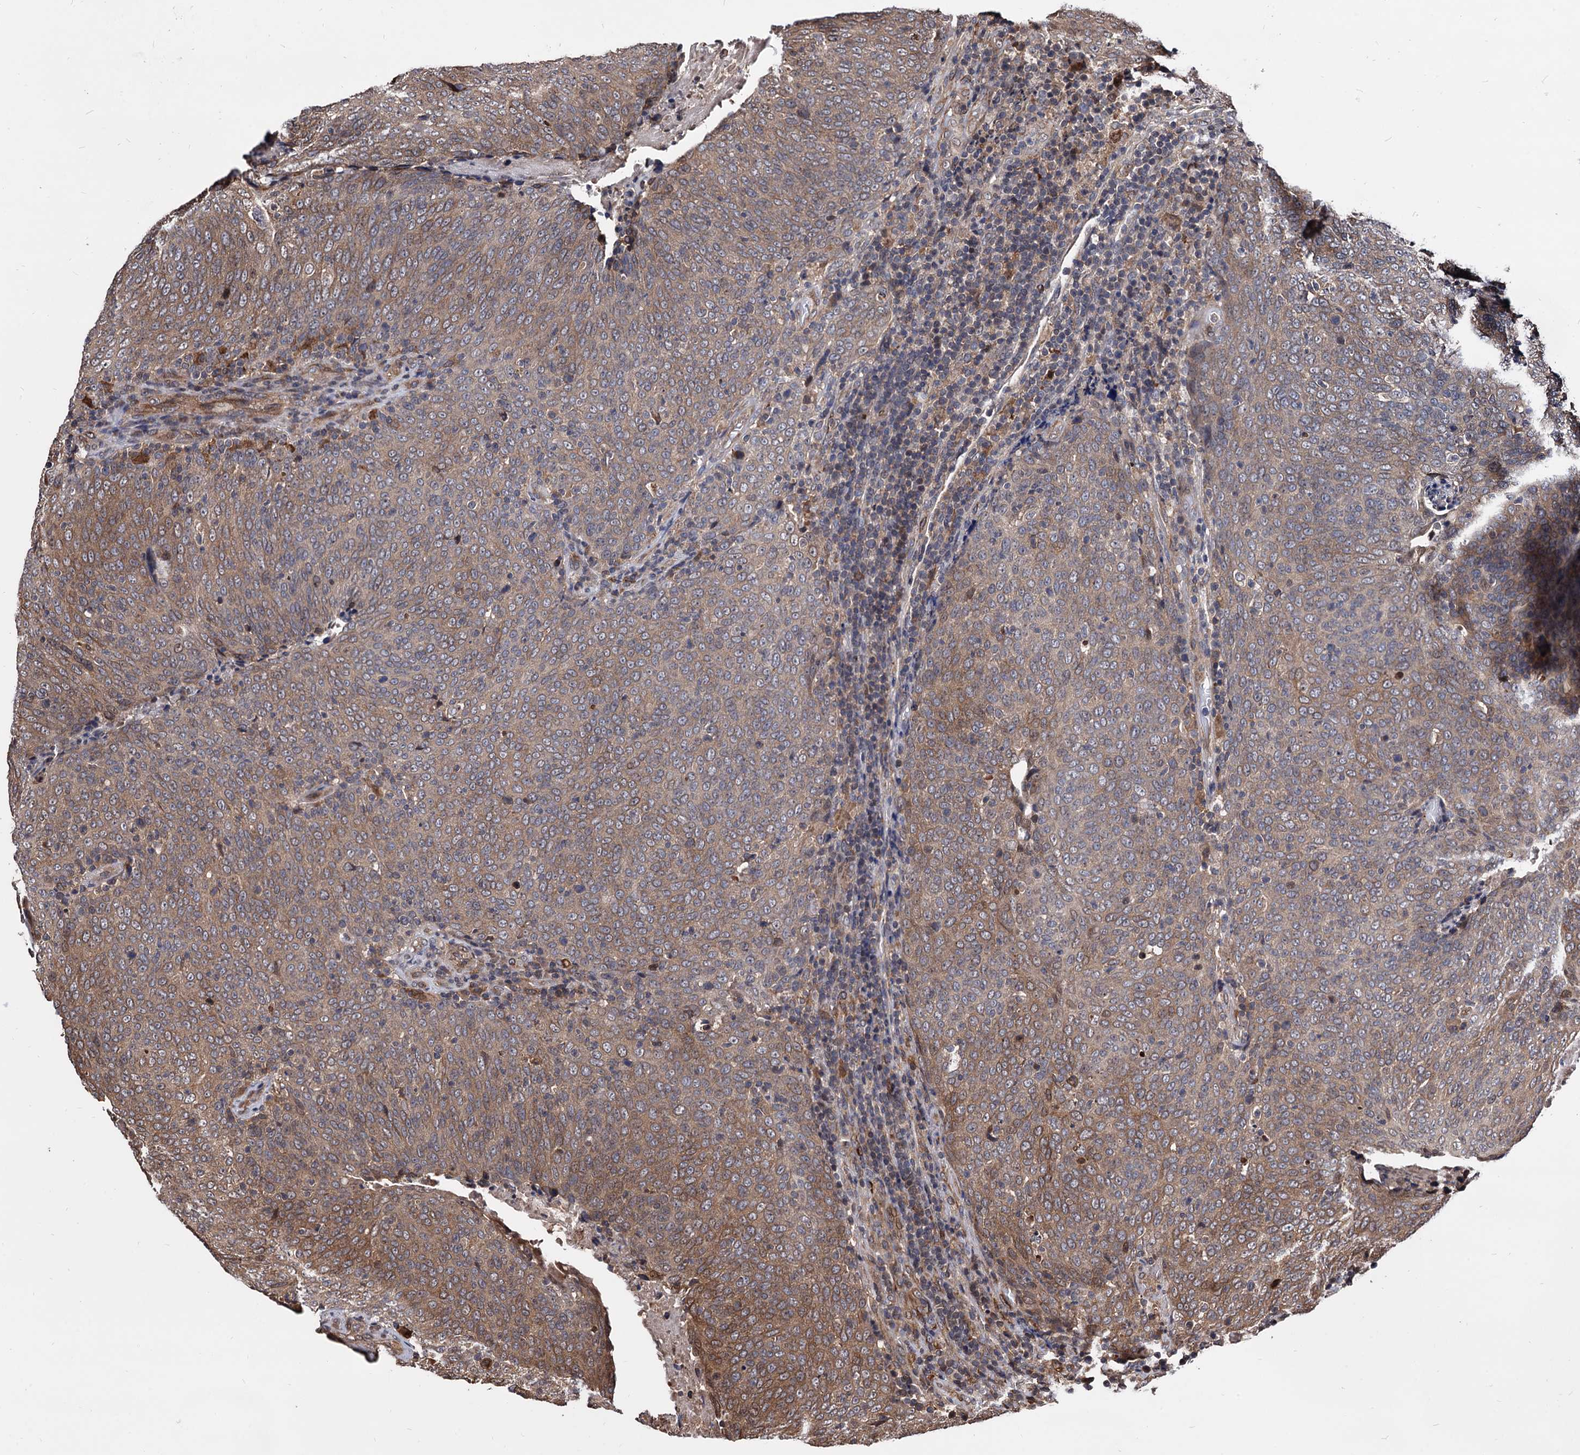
{"staining": {"intensity": "moderate", "quantity": ">75%", "location": "cytoplasmic/membranous"}, "tissue": "head and neck cancer", "cell_type": "Tumor cells", "image_type": "cancer", "snomed": [{"axis": "morphology", "description": "Squamous cell carcinoma, NOS"}, {"axis": "morphology", "description": "Squamous cell carcinoma, metastatic, NOS"}, {"axis": "topography", "description": "Lymph node"}, {"axis": "topography", "description": "Head-Neck"}], "caption": "There is medium levels of moderate cytoplasmic/membranous staining in tumor cells of metastatic squamous cell carcinoma (head and neck), as demonstrated by immunohistochemical staining (brown color).", "gene": "ANKRD12", "patient": {"sex": "male", "age": 62}}